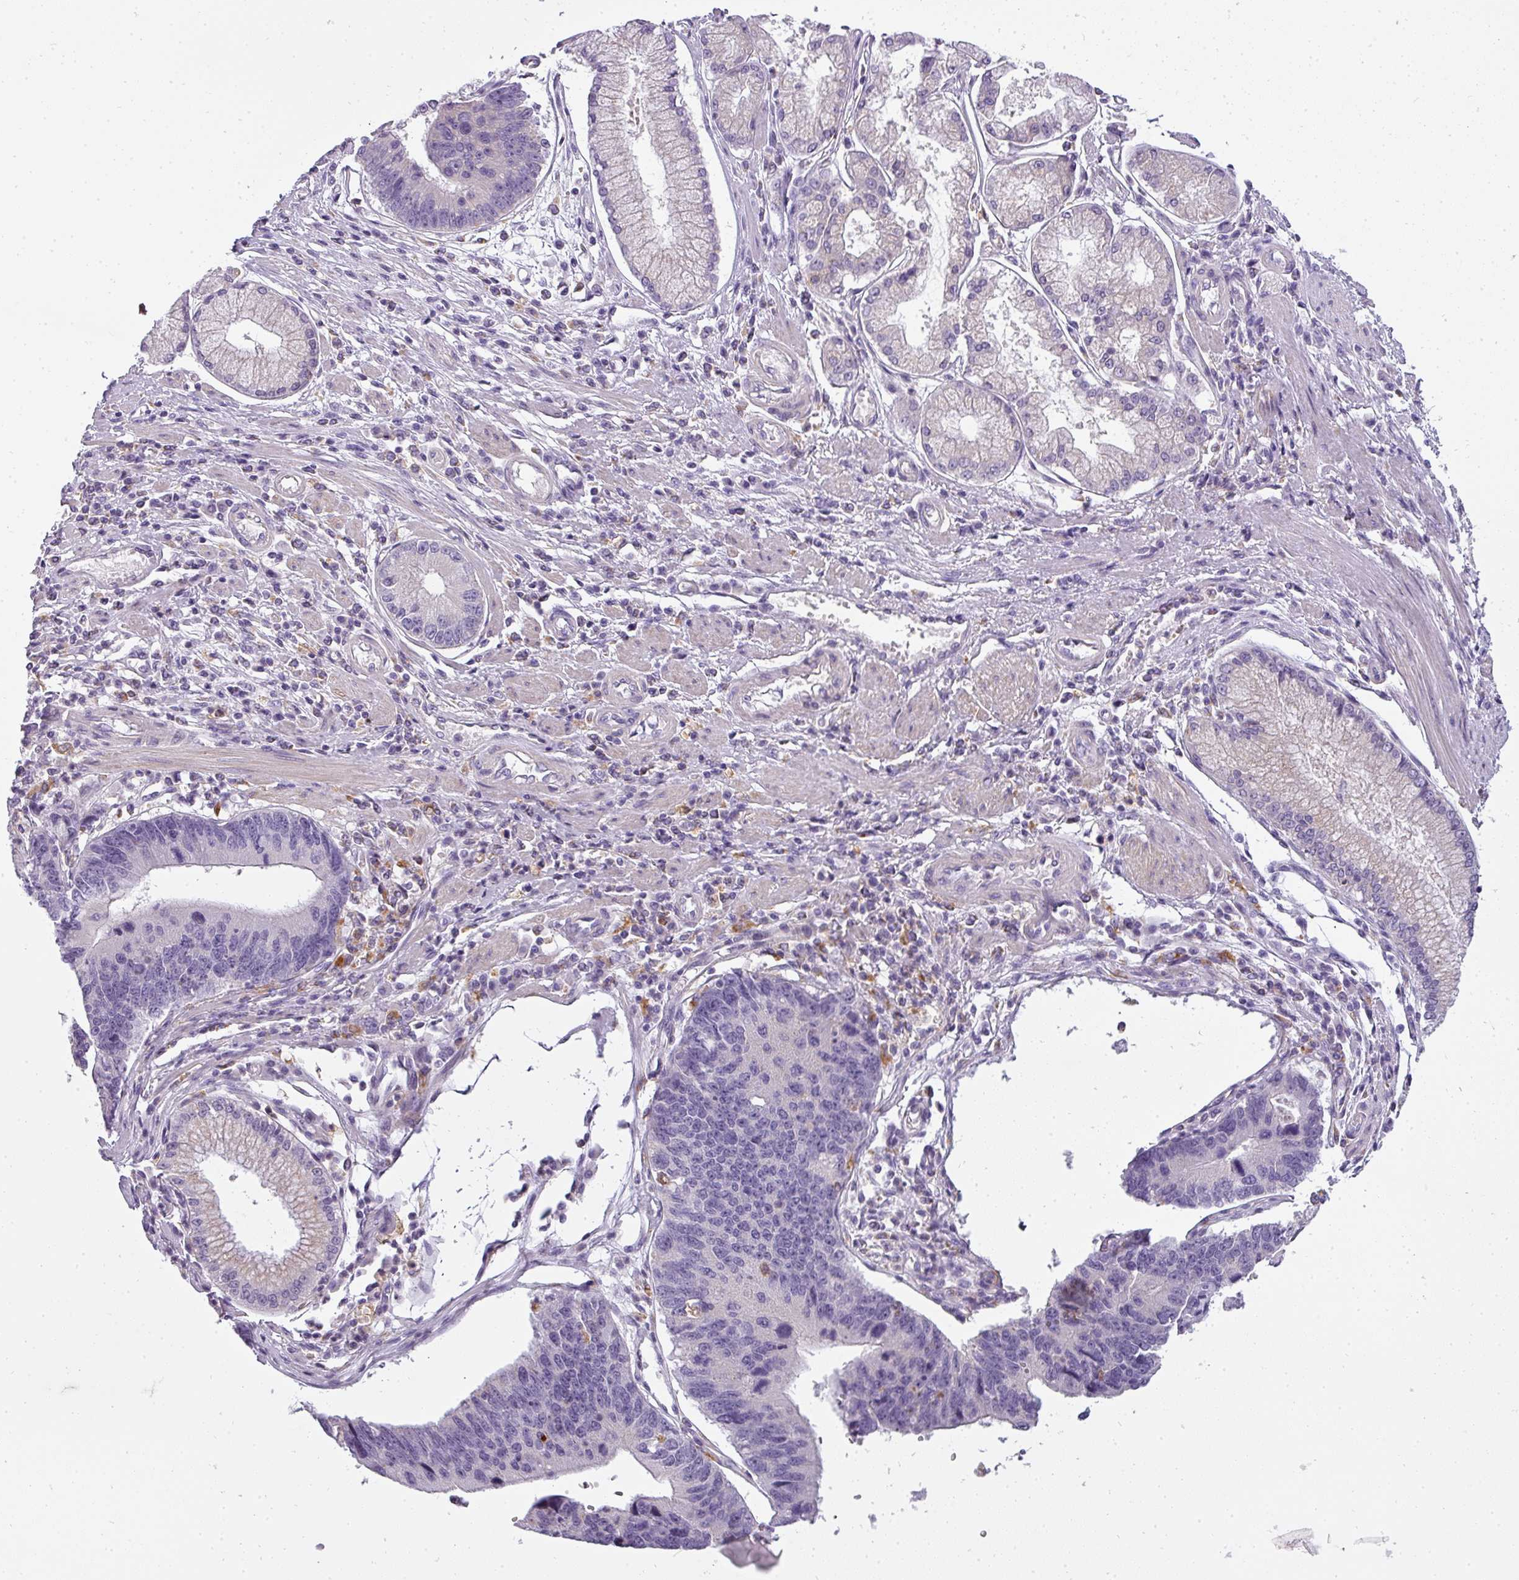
{"staining": {"intensity": "weak", "quantity": "<25%", "location": "cytoplasmic/membranous"}, "tissue": "stomach cancer", "cell_type": "Tumor cells", "image_type": "cancer", "snomed": [{"axis": "morphology", "description": "Adenocarcinoma, NOS"}, {"axis": "topography", "description": "Stomach"}], "caption": "Tumor cells show no significant positivity in stomach cancer.", "gene": "ATP6V1D", "patient": {"sex": "male", "age": 59}}